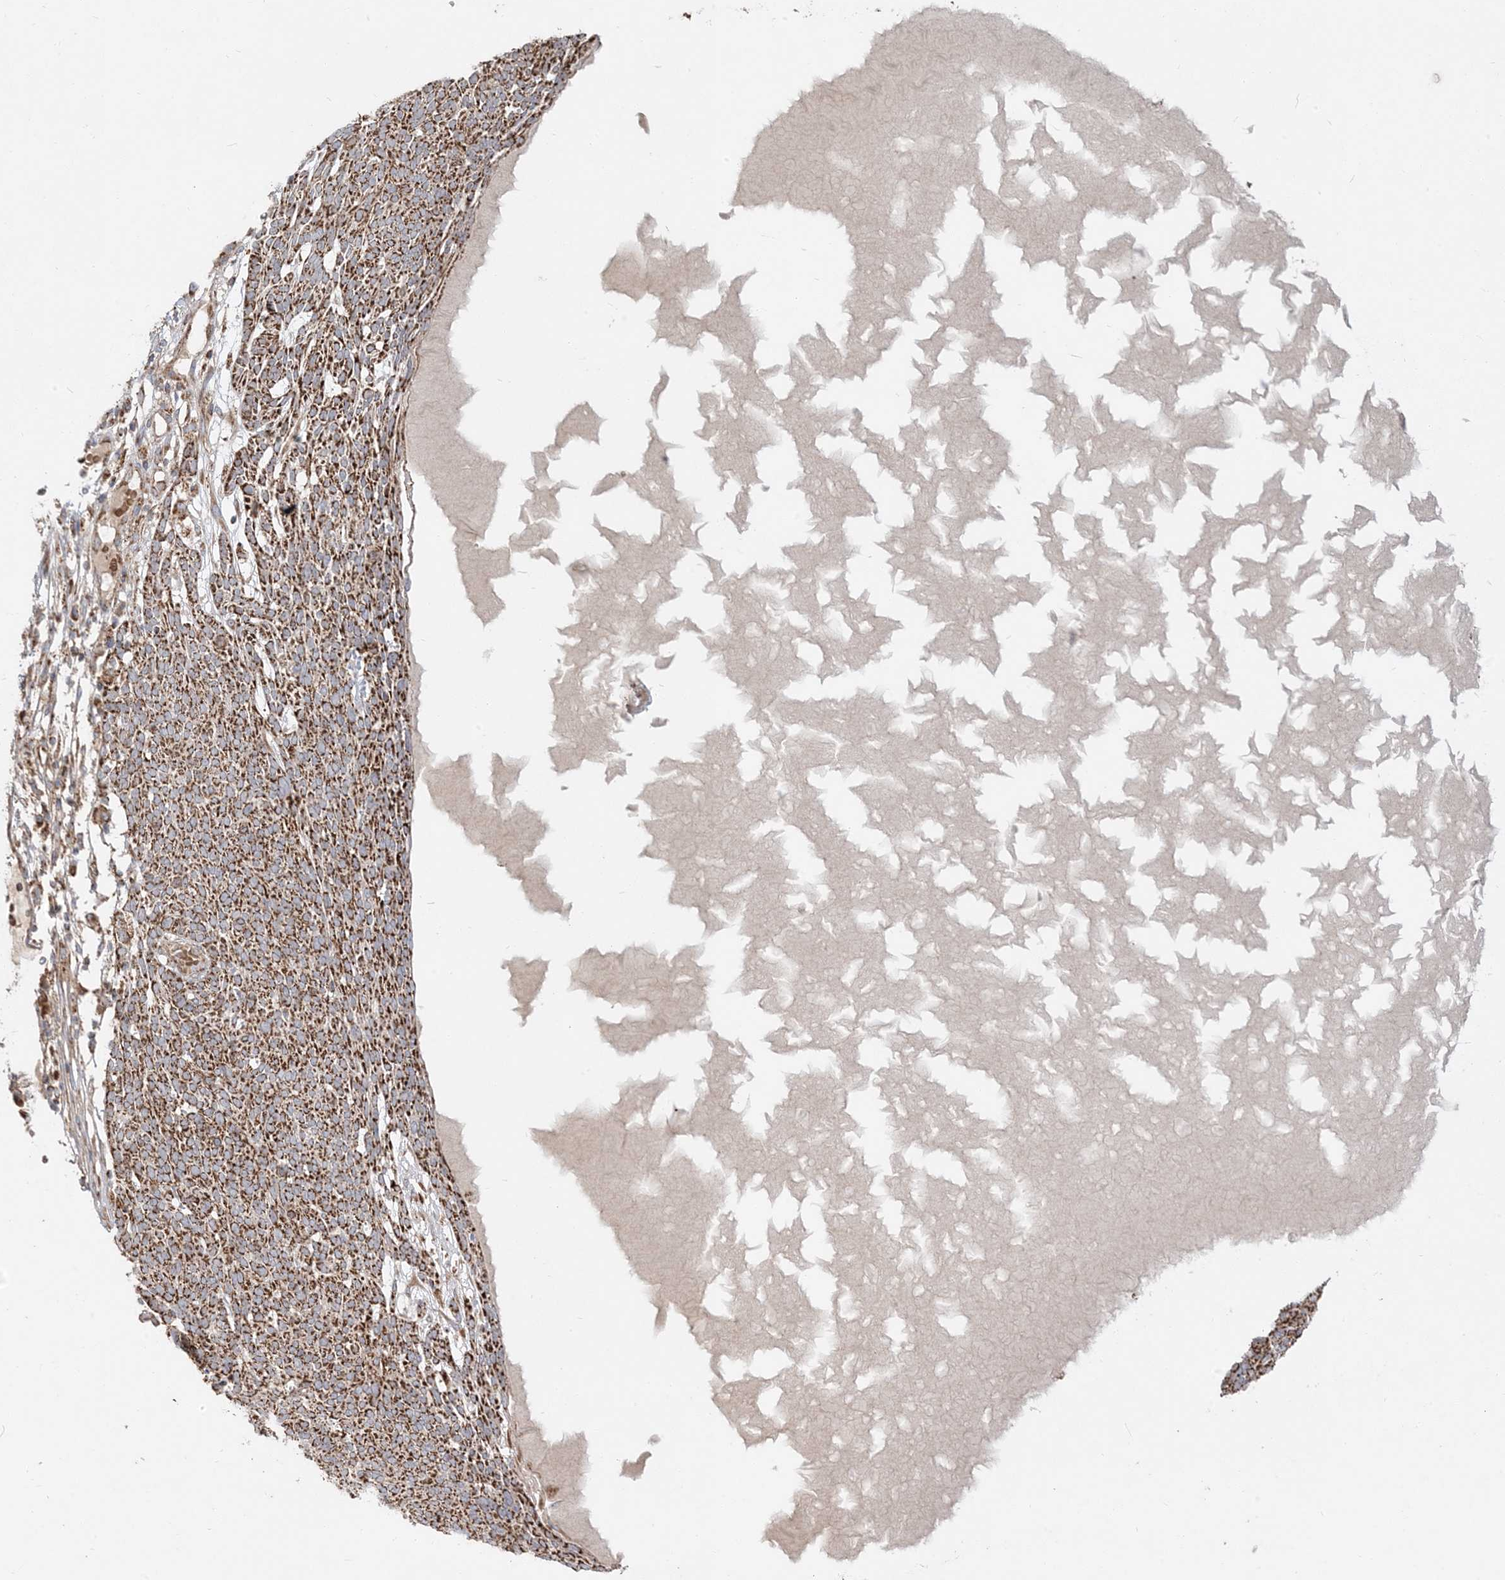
{"staining": {"intensity": "strong", "quantity": ">75%", "location": "cytoplasmic/membranous"}, "tissue": "skin cancer", "cell_type": "Tumor cells", "image_type": "cancer", "snomed": [{"axis": "morphology", "description": "Squamous cell carcinoma, NOS"}, {"axis": "topography", "description": "Skin"}], "caption": "Protein staining of skin cancer tissue exhibits strong cytoplasmic/membranous expression in approximately >75% of tumor cells. The staining is performed using DAB brown chromogen to label protein expression. The nuclei are counter-stained blue using hematoxylin.", "gene": "AARS2", "patient": {"sex": "female", "age": 90}}